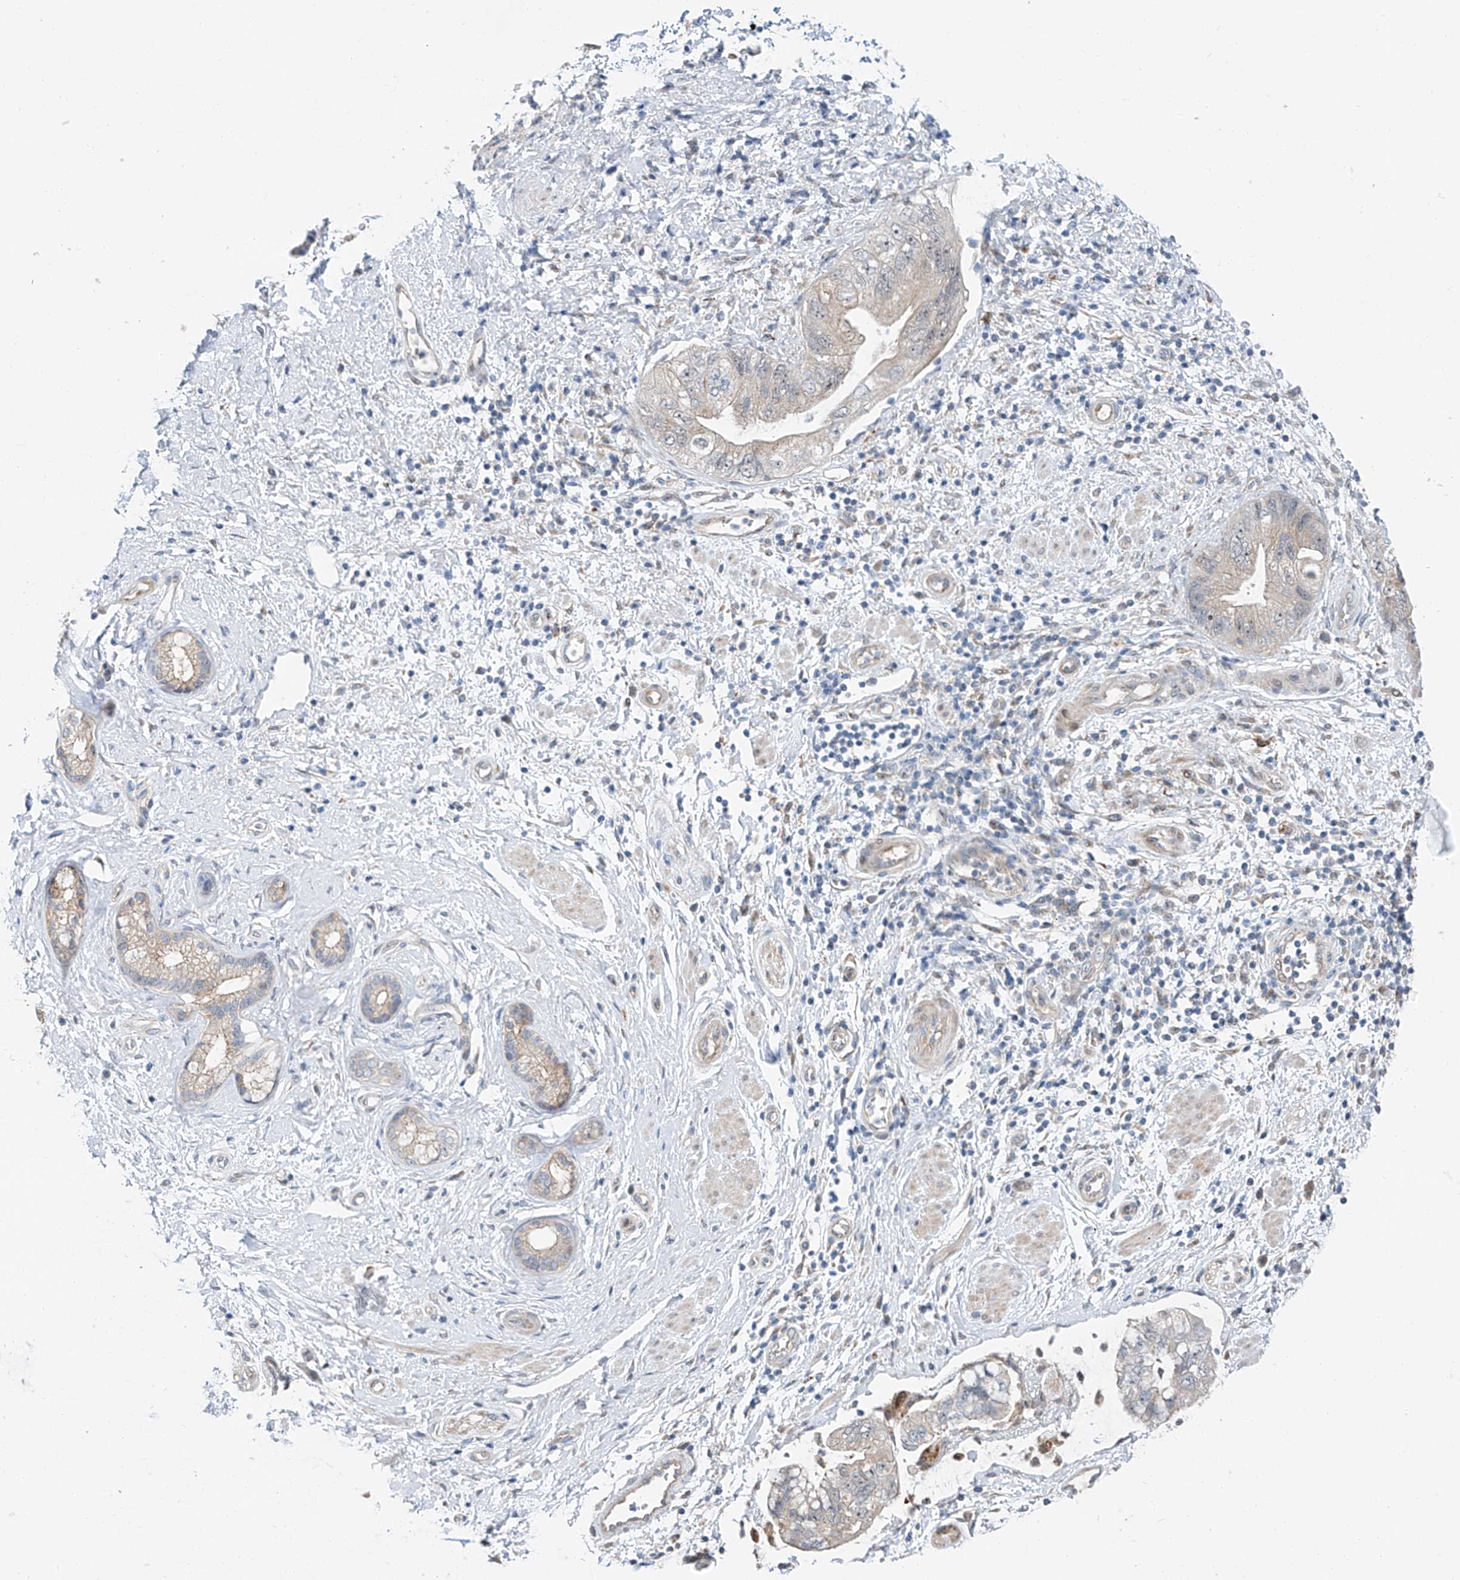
{"staining": {"intensity": "weak", "quantity": "<25%", "location": "cytoplasmic/membranous"}, "tissue": "pancreatic cancer", "cell_type": "Tumor cells", "image_type": "cancer", "snomed": [{"axis": "morphology", "description": "Adenocarcinoma, NOS"}, {"axis": "topography", "description": "Pancreas"}], "caption": "Human pancreatic adenocarcinoma stained for a protein using immunohistochemistry (IHC) reveals no positivity in tumor cells.", "gene": "CLDND1", "patient": {"sex": "female", "age": 73}}